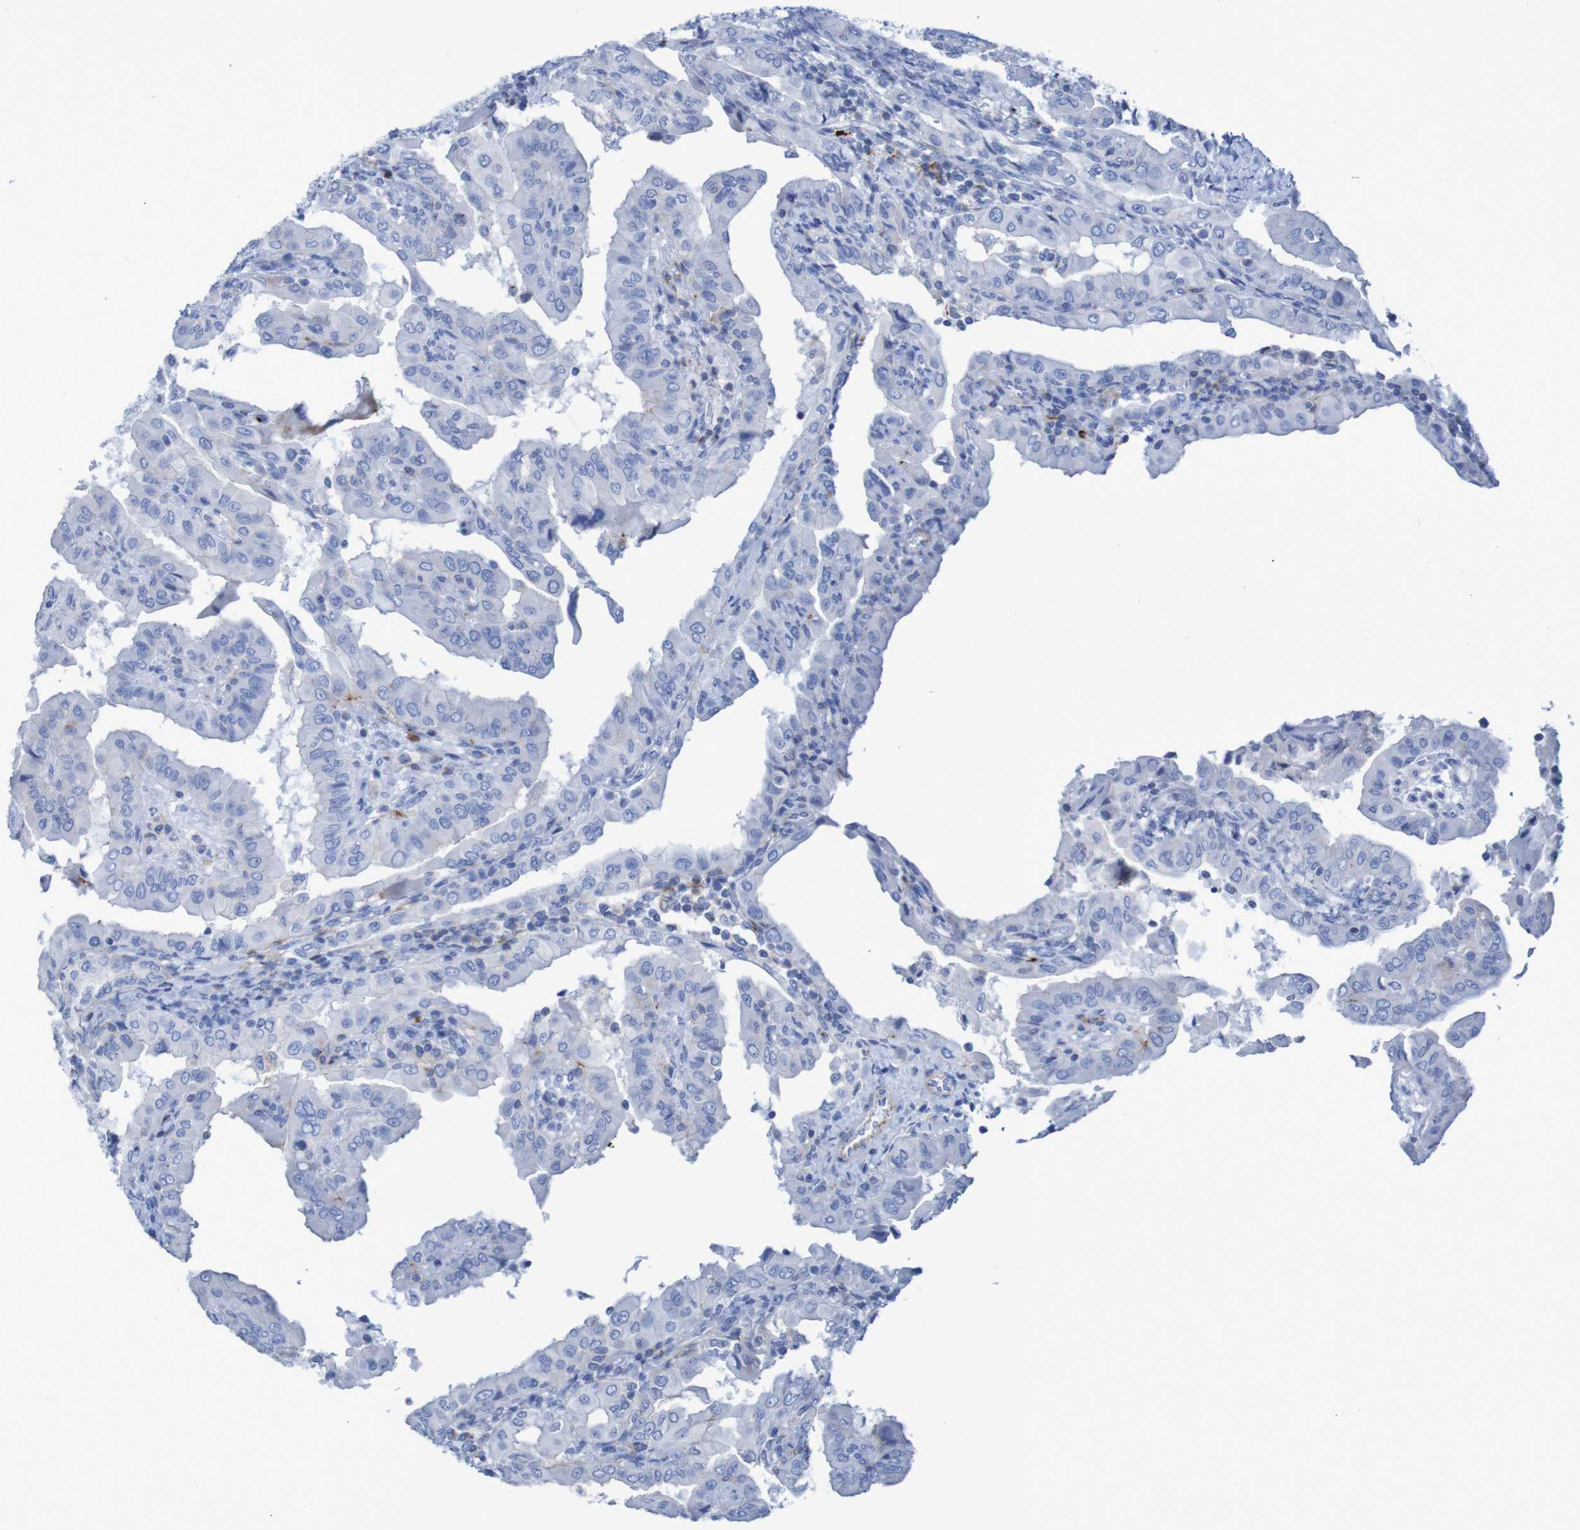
{"staining": {"intensity": "negative", "quantity": "none", "location": "none"}, "tissue": "thyroid cancer", "cell_type": "Tumor cells", "image_type": "cancer", "snomed": [{"axis": "morphology", "description": "Papillary adenocarcinoma, NOS"}, {"axis": "topography", "description": "Thyroid gland"}], "caption": "Tumor cells show no significant positivity in thyroid cancer (papillary adenocarcinoma).", "gene": "RNF182", "patient": {"sex": "male", "age": 33}}